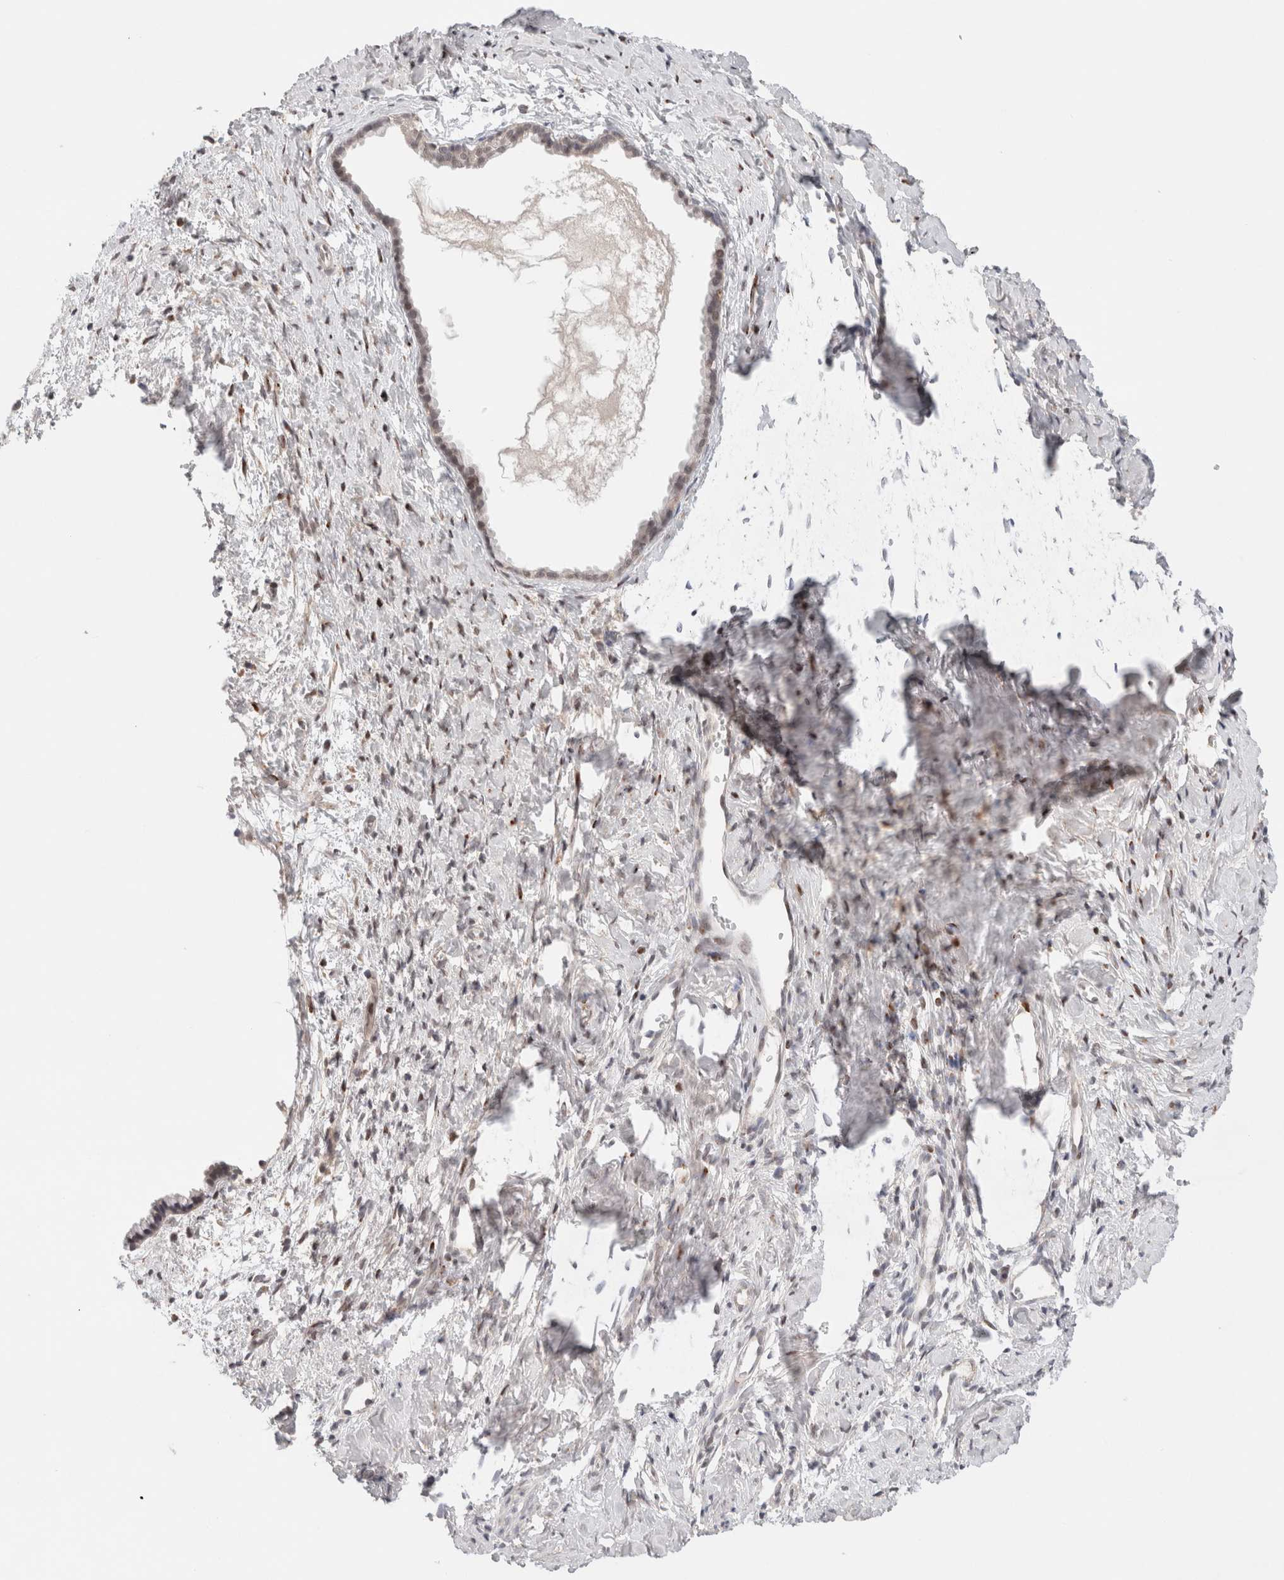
{"staining": {"intensity": "weak", "quantity": "<25%", "location": "cytoplasmic/membranous"}, "tissue": "cervix", "cell_type": "Glandular cells", "image_type": "normal", "snomed": [{"axis": "morphology", "description": "Normal tissue, NOS"}, {"axis": "topography", "description": "Cervix"}], "caption": "Photomicrograph shows no protein positivity in glandular cells of benign cervix.", "gene": "ERI3", "patient": {"sex": "female", "age": 75}}